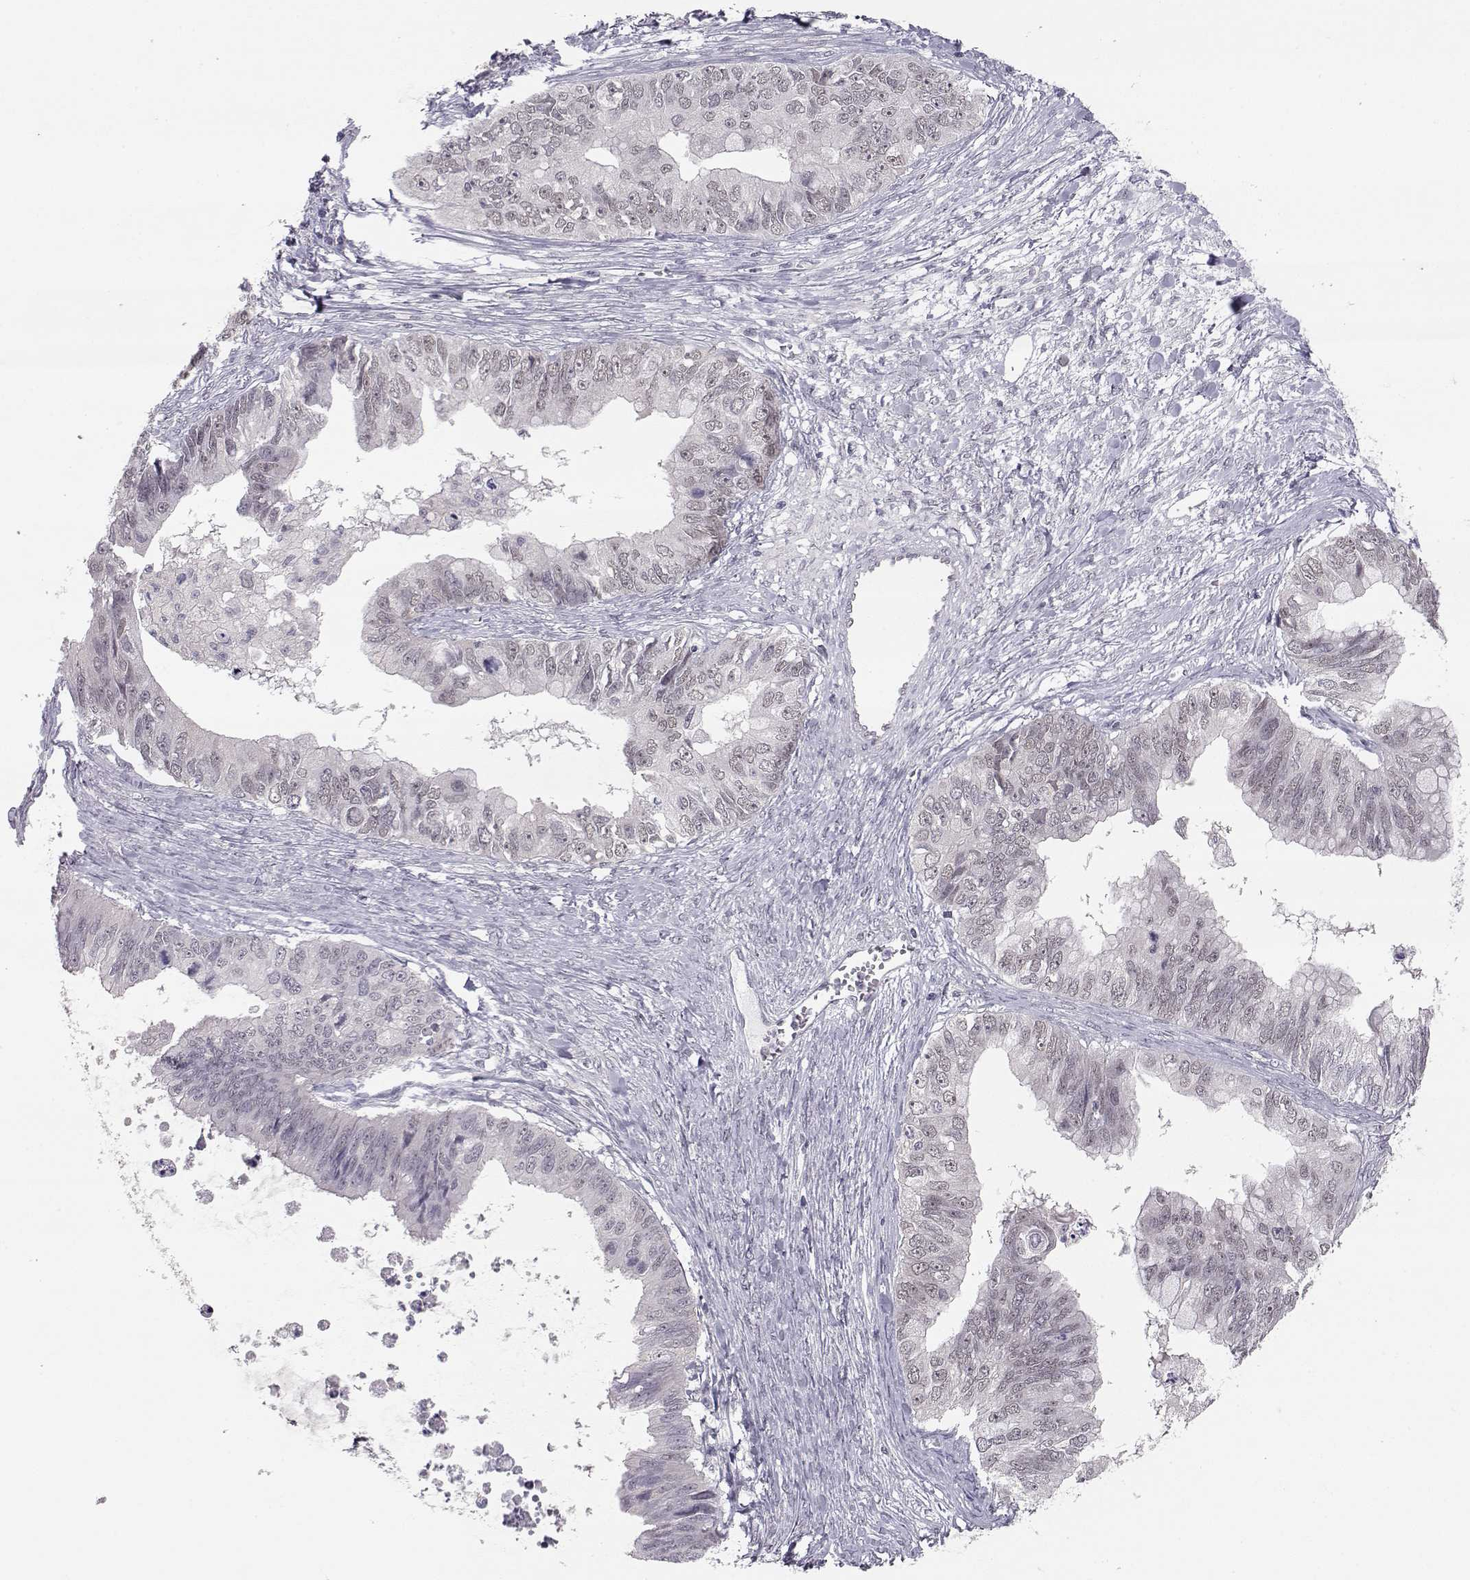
{"staining": {"intensity": "negative", "quantity": "none", "location": "none"}, "tissue": "ovarian cancer", "cell_type": "Tumor cells", "image_type": "cancer", "snomed": [{"axis": "morphology", "description": "Cystadenocarcinoma, mucinous, NOS"}, {"axis": "topography", "description": "Ovary"}], "caption": "Immunohistochemistry micrograph of neoplastic tissue: ovarian cancer (mucinous cystadenocarcinoma) stained with DAB (3,3'-diaminobenzidine) shows no significant protein expression in tumor cells.", "gene": "KIF13B", "patient": {"sex": "female", "age": 76}}